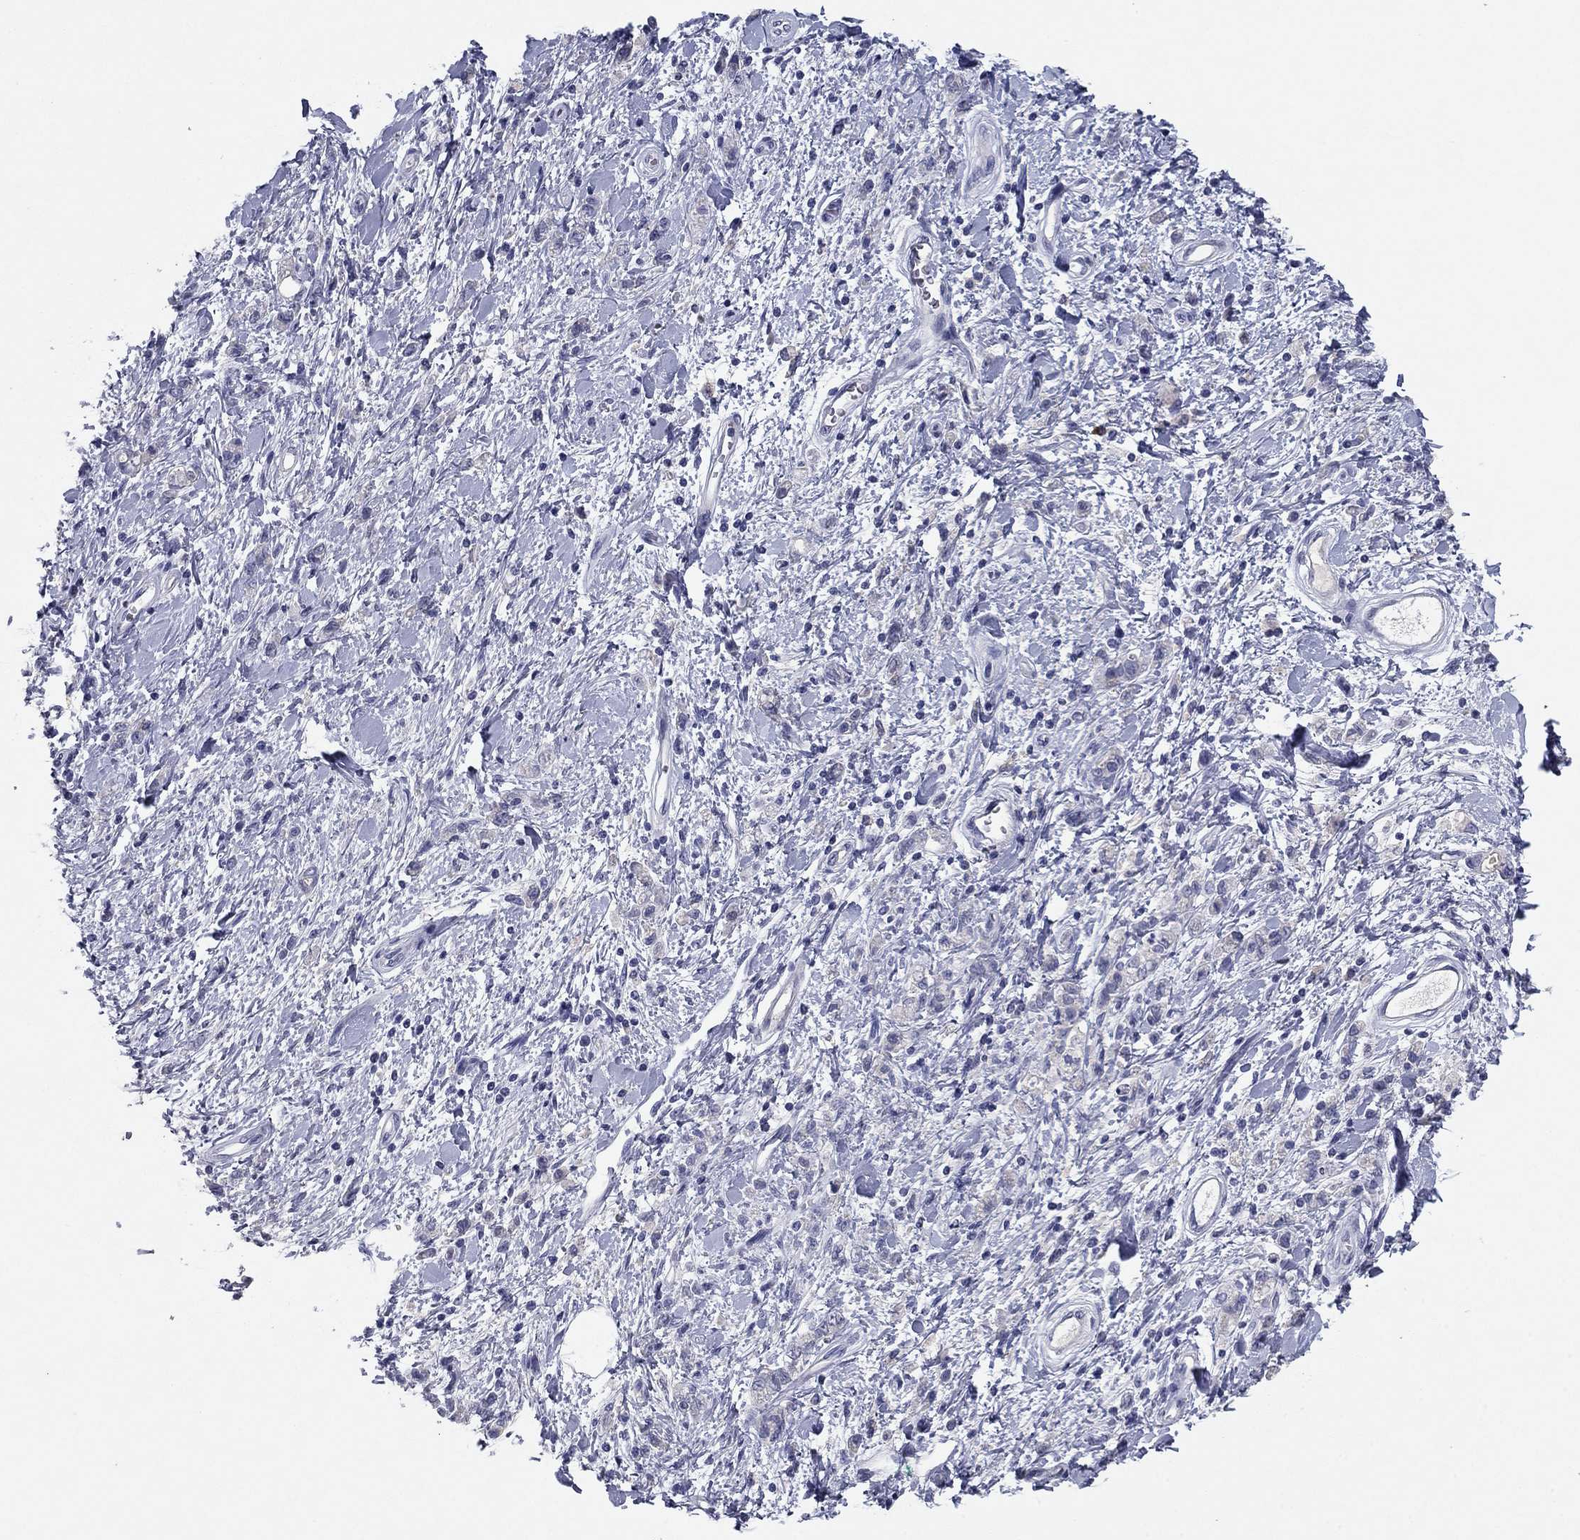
{"staining": {"intensity": "negative", "quantity": "none", "location": "none"}, "tissue": "stomach cancer", "cell_type": "Tumor cells", "image_type": "cancer", "snomed": [{"axis": "morphology", "description": "Adenocarcinoma, NOS"}, {"axis": "topography", "description": "Stomach"}], "caption": "The image demonstrates no significant expression in tumor cells of stomach adenocarcinoma.", "gene": "CNTNAP4", "patient": {"sex": "male", "age": 77}}